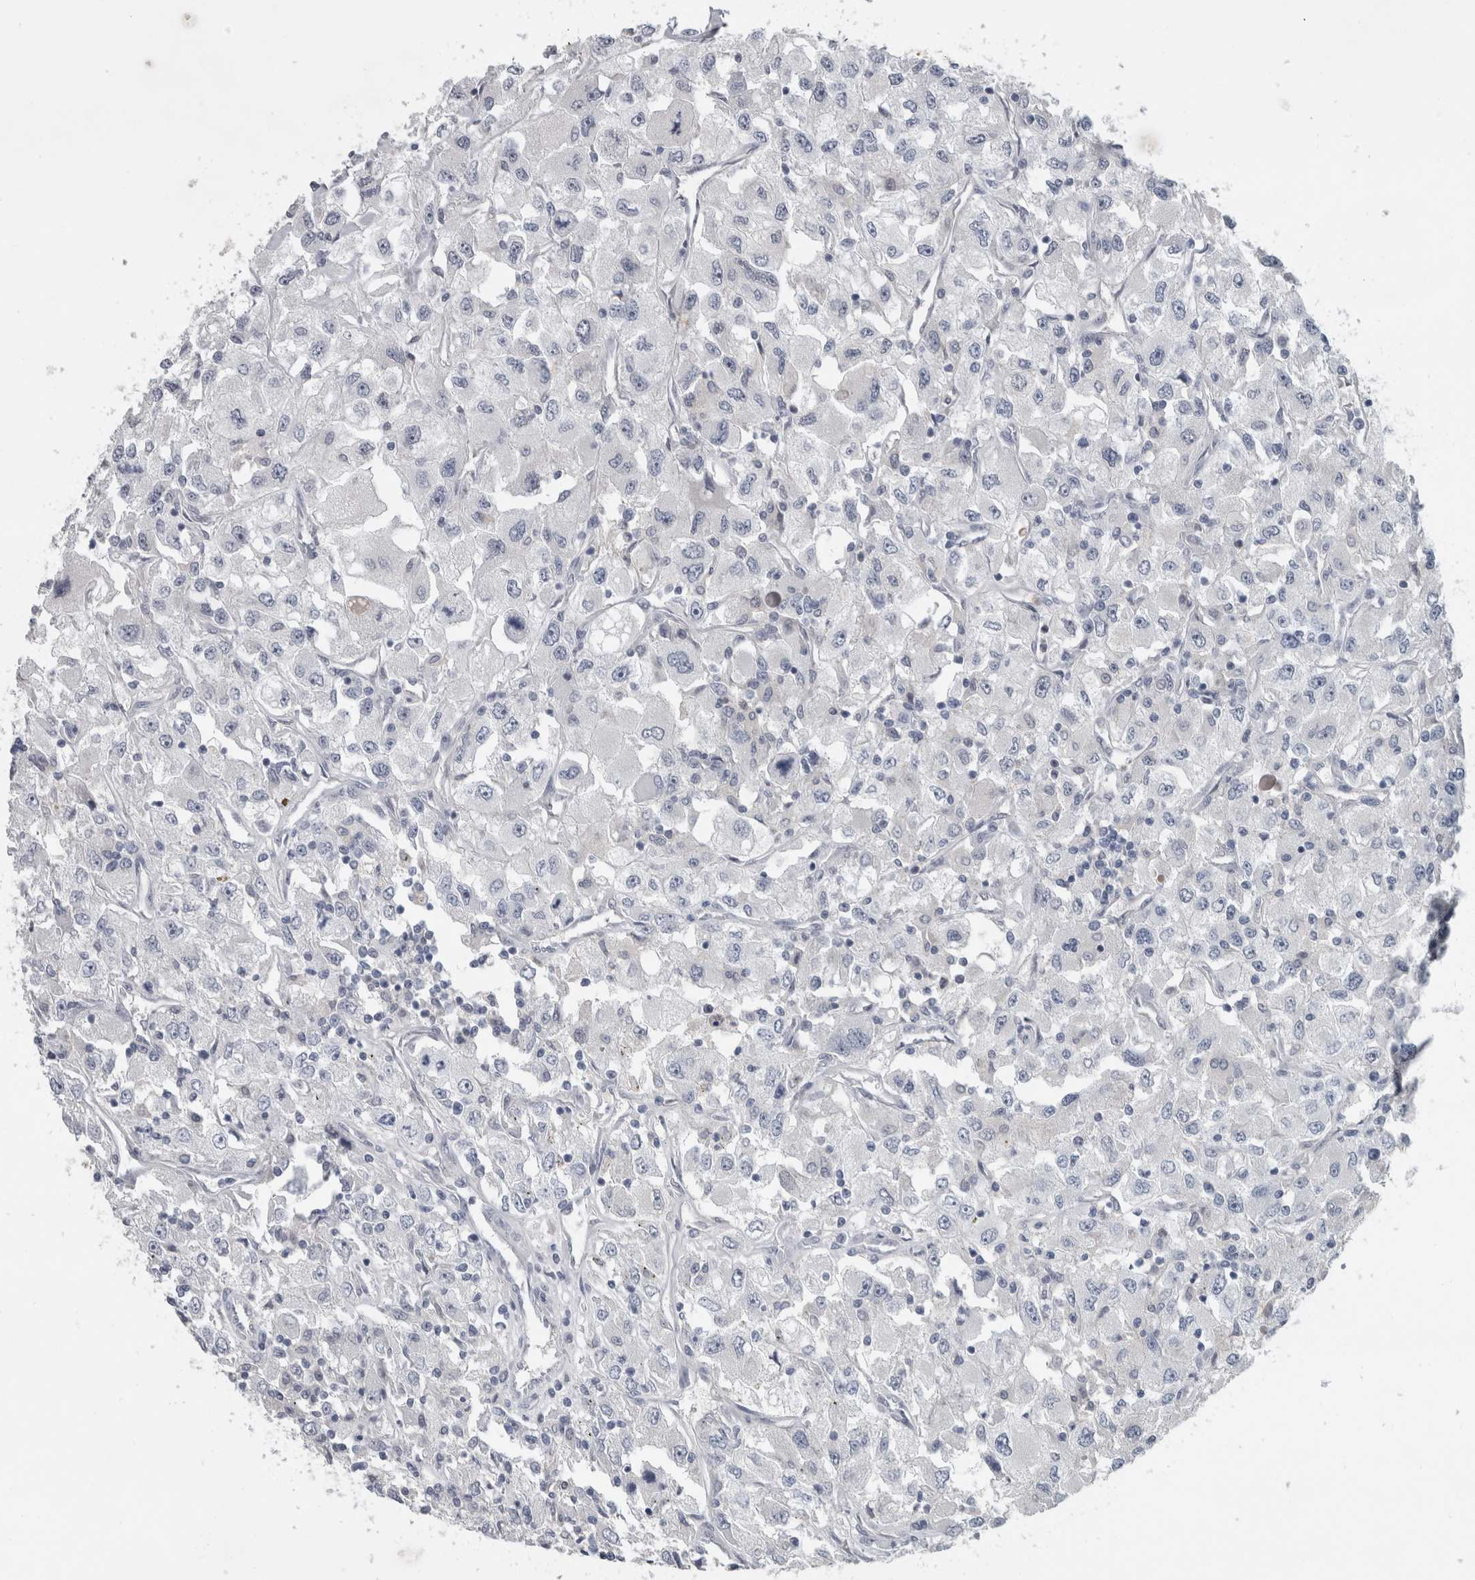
{"staining": {"intensity": "negative", "quantity": "none", "location": "none"}, "tissue": "renal cancer", "cell_type": "Tumor cells", "image_type": "cancer", "snomed": [{"axis": "morphology", "description": "Adenocarcinoma, NOS"}, {"axis": "topography", "description": "Kidney"}], "caption": "Immunohistochemistry image of renal cancer (adenocarcinoma) stained for a protein (brown), which demonstrates no staining in tumor cells. The staining is performed using DAB brown chromogen with nuclei counter-stained in using hematoxylin.", "gene": "NAPRT", "patient": {"sex": "female", "age": 52}}